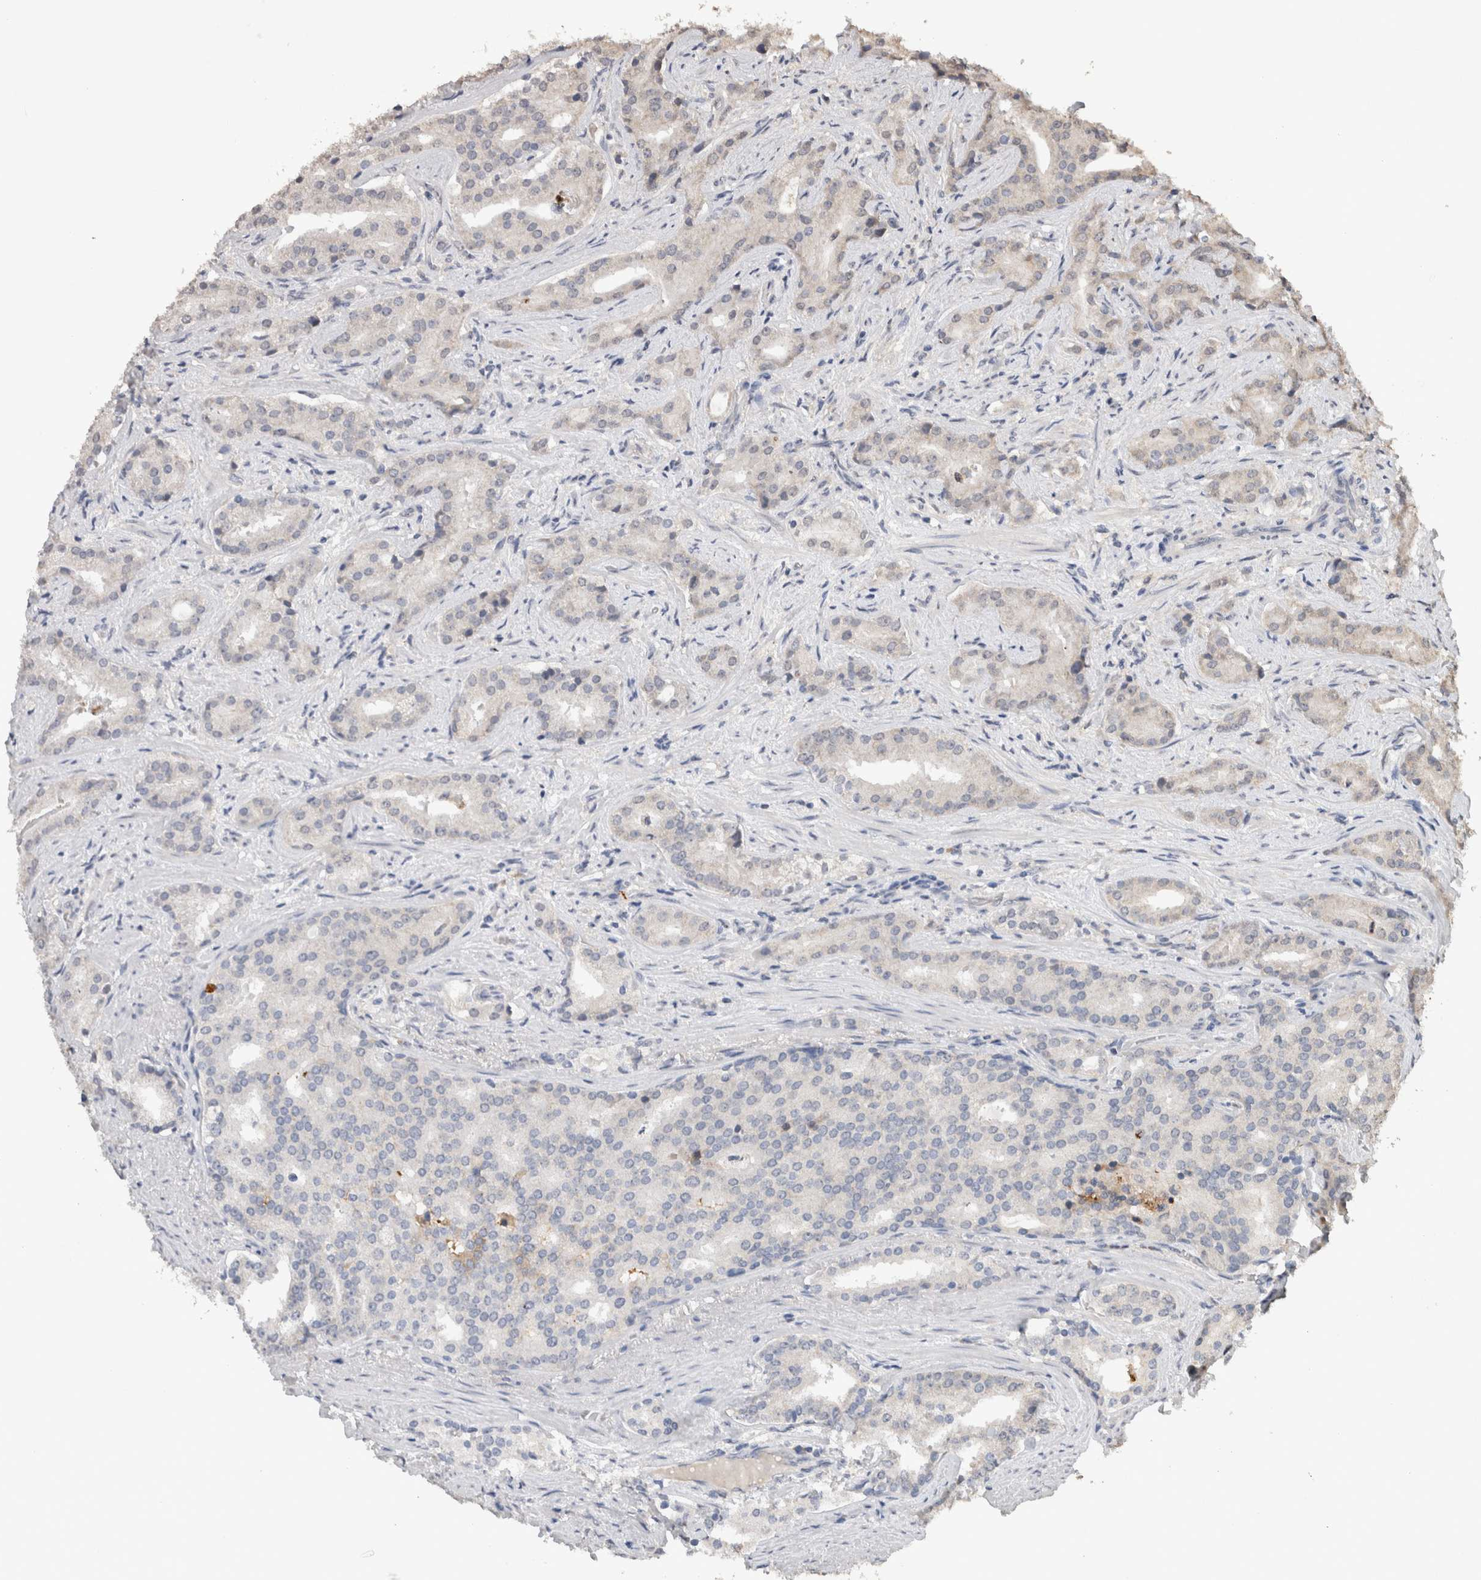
{"staining": {"intensity": "negative", "quantity": "none", "location": "none"}, "tissue": "prostate cancer", "cell_type": "Tumor cells", "image_type": "cancer", "snomed": [{"axis": "morphology", "description": "Adenocarcinoma, Low grade"}, {"axis": "topography", "description": "Prostate"}], "caption": "Photomicrograph shows no protein staining in tumor cells of prostate adenocarcinoma (low-grade) tissue. (Stains: DAB IHC with hematoxylin counter stain, Microscopy: brightfield microscopy at high magnification).", "gene": "FABP7", "patient": {"sex": "male", "age": 67}}